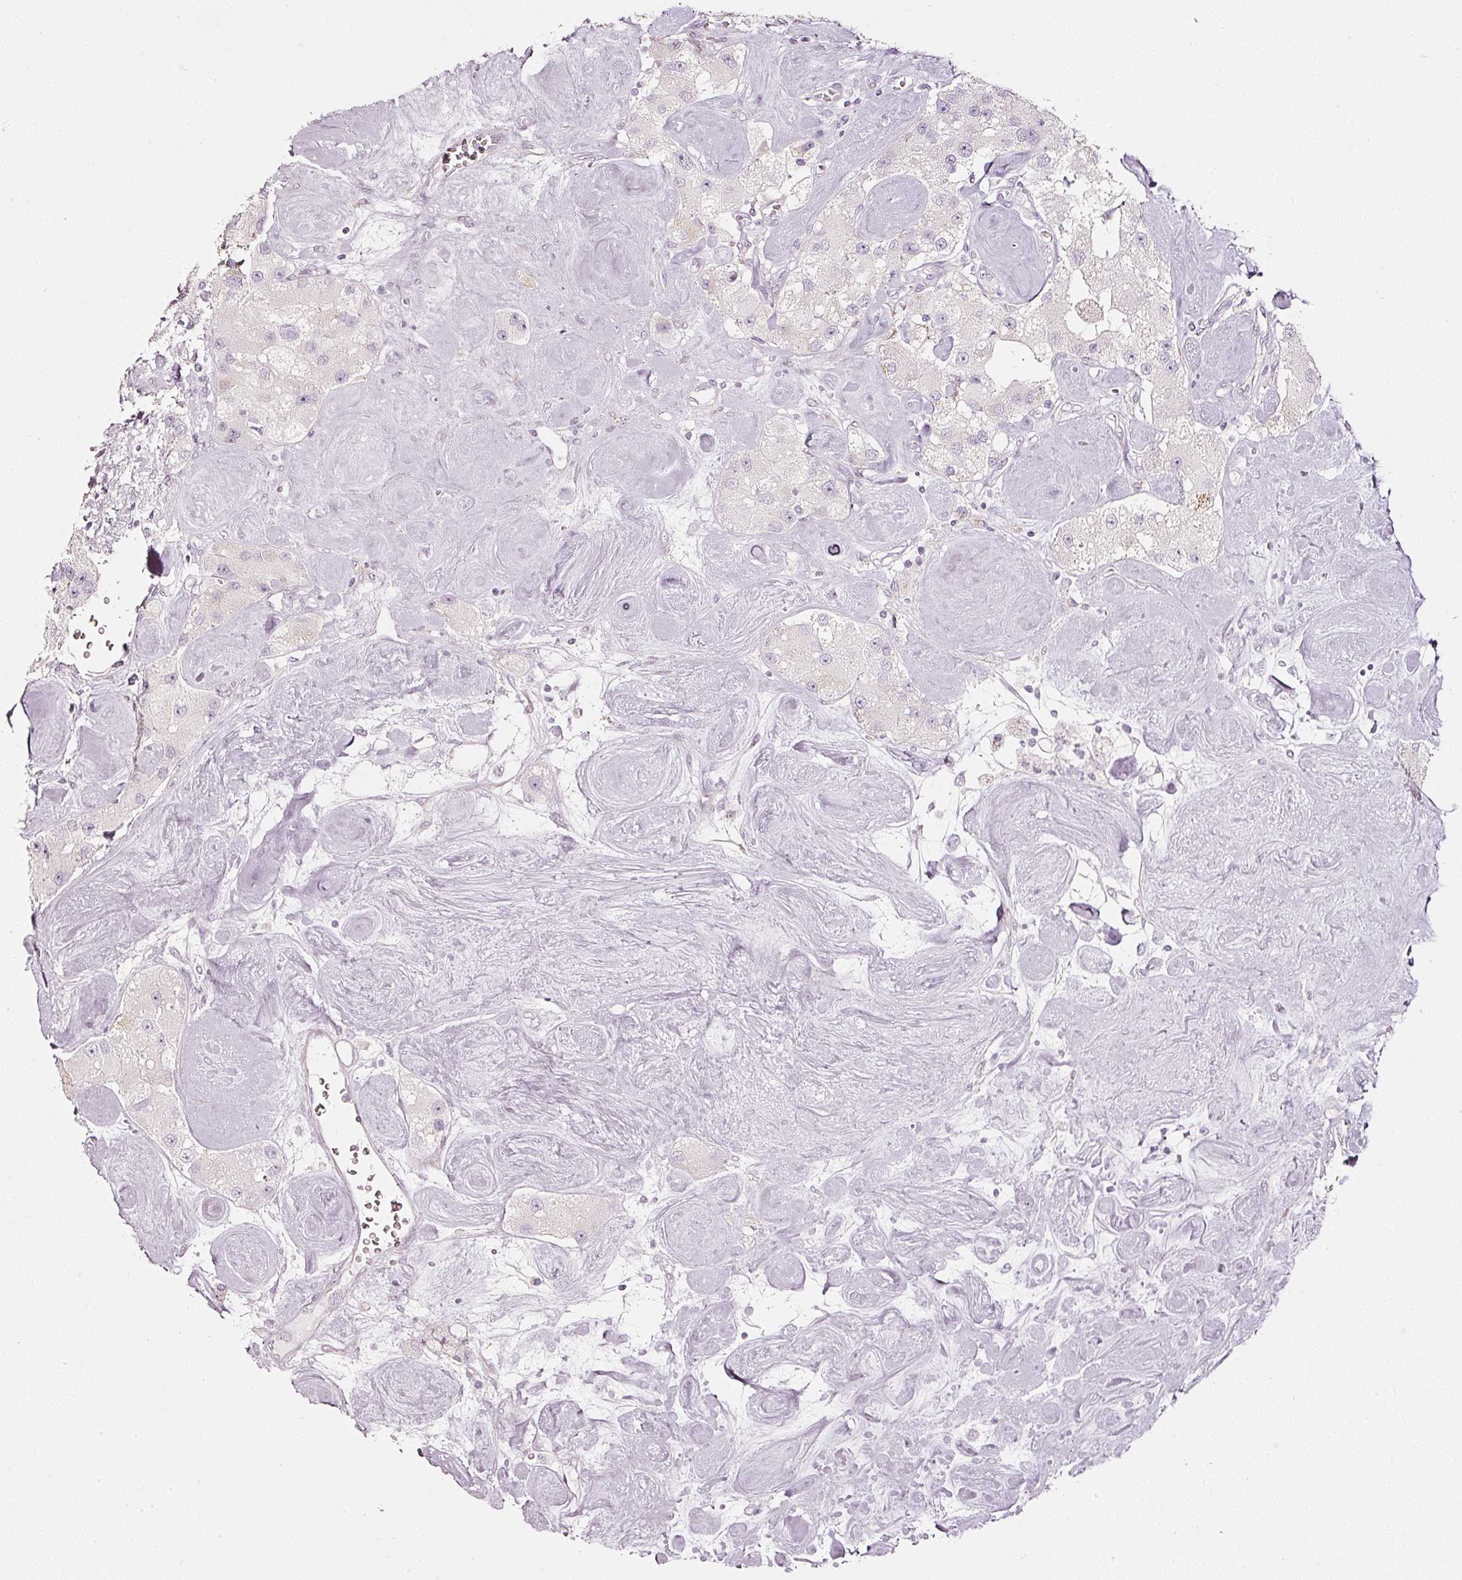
{"staining": {"intensity": "negative", "quantity": "none", "location": "none"}, "tissue": "carcinoid", "cell_type": "Tumor cells", "image_type": "cancer", "snomed": [{"axis": "morphology", "description": "Carcinoid, malignant, NOS"}, {"axis": "topography", "description": "Pancreas"}], "caption": "Carcinoid stained for a protein using immunohistochemistry displays no expression tumor cells.", "gene": "SDF4", "patient": {"sex": "male", "age": 41}}